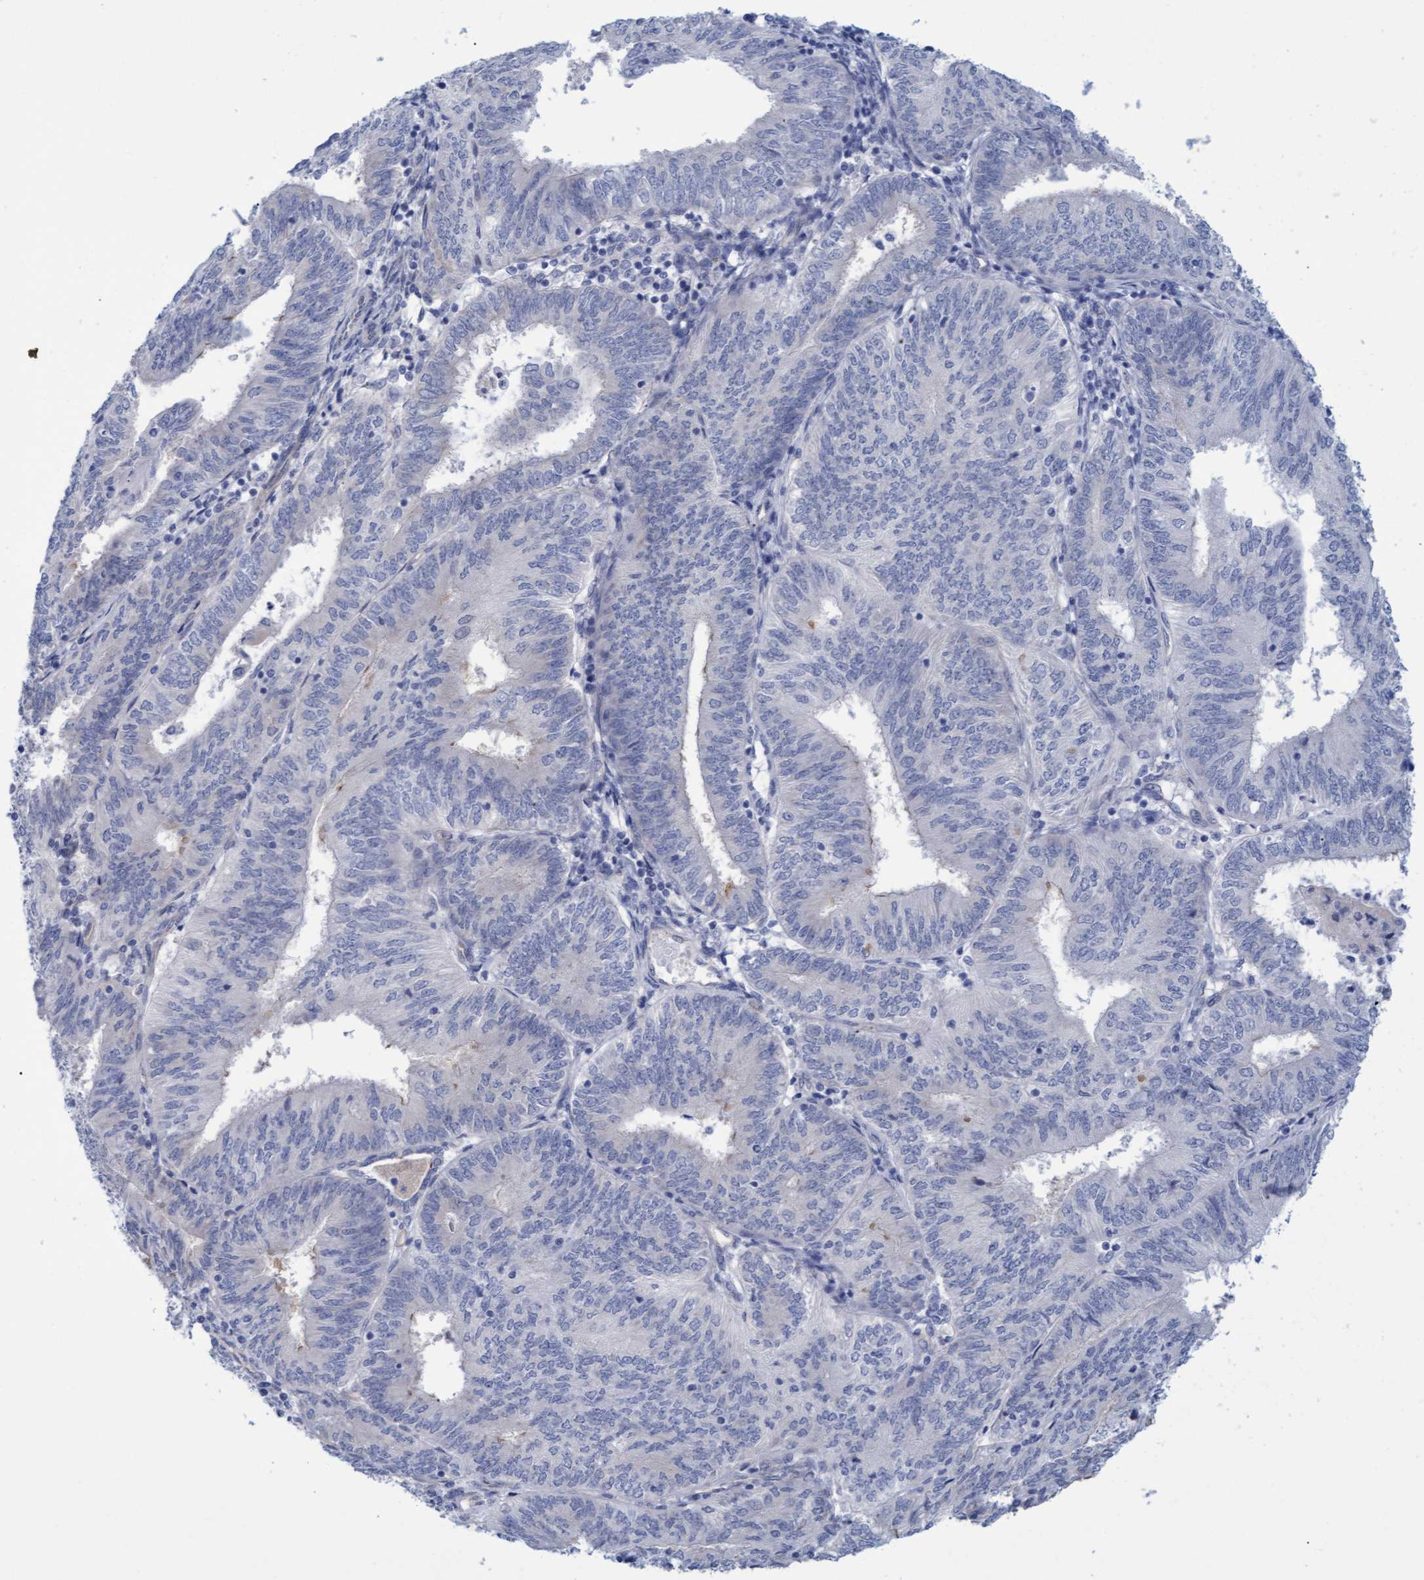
{"staining": {"intensity": "negative", "quantity": "none", "location": "none"}, "tissue": "endometrial cancer", "cell_type": "Tumor cells", "image_type": "cancer", "snomed": [{"axis": "morphology", "description": "Adenocarcinoma, NOS"}, {"axis": "topography", "description": "Endometrium"}], "caption": "IHC of endometrial cancer (adenocarcinoma) shows no expression in tumor cells.", "gene": "STXBP1", "patient": {"sex": "female", "age": 58}}